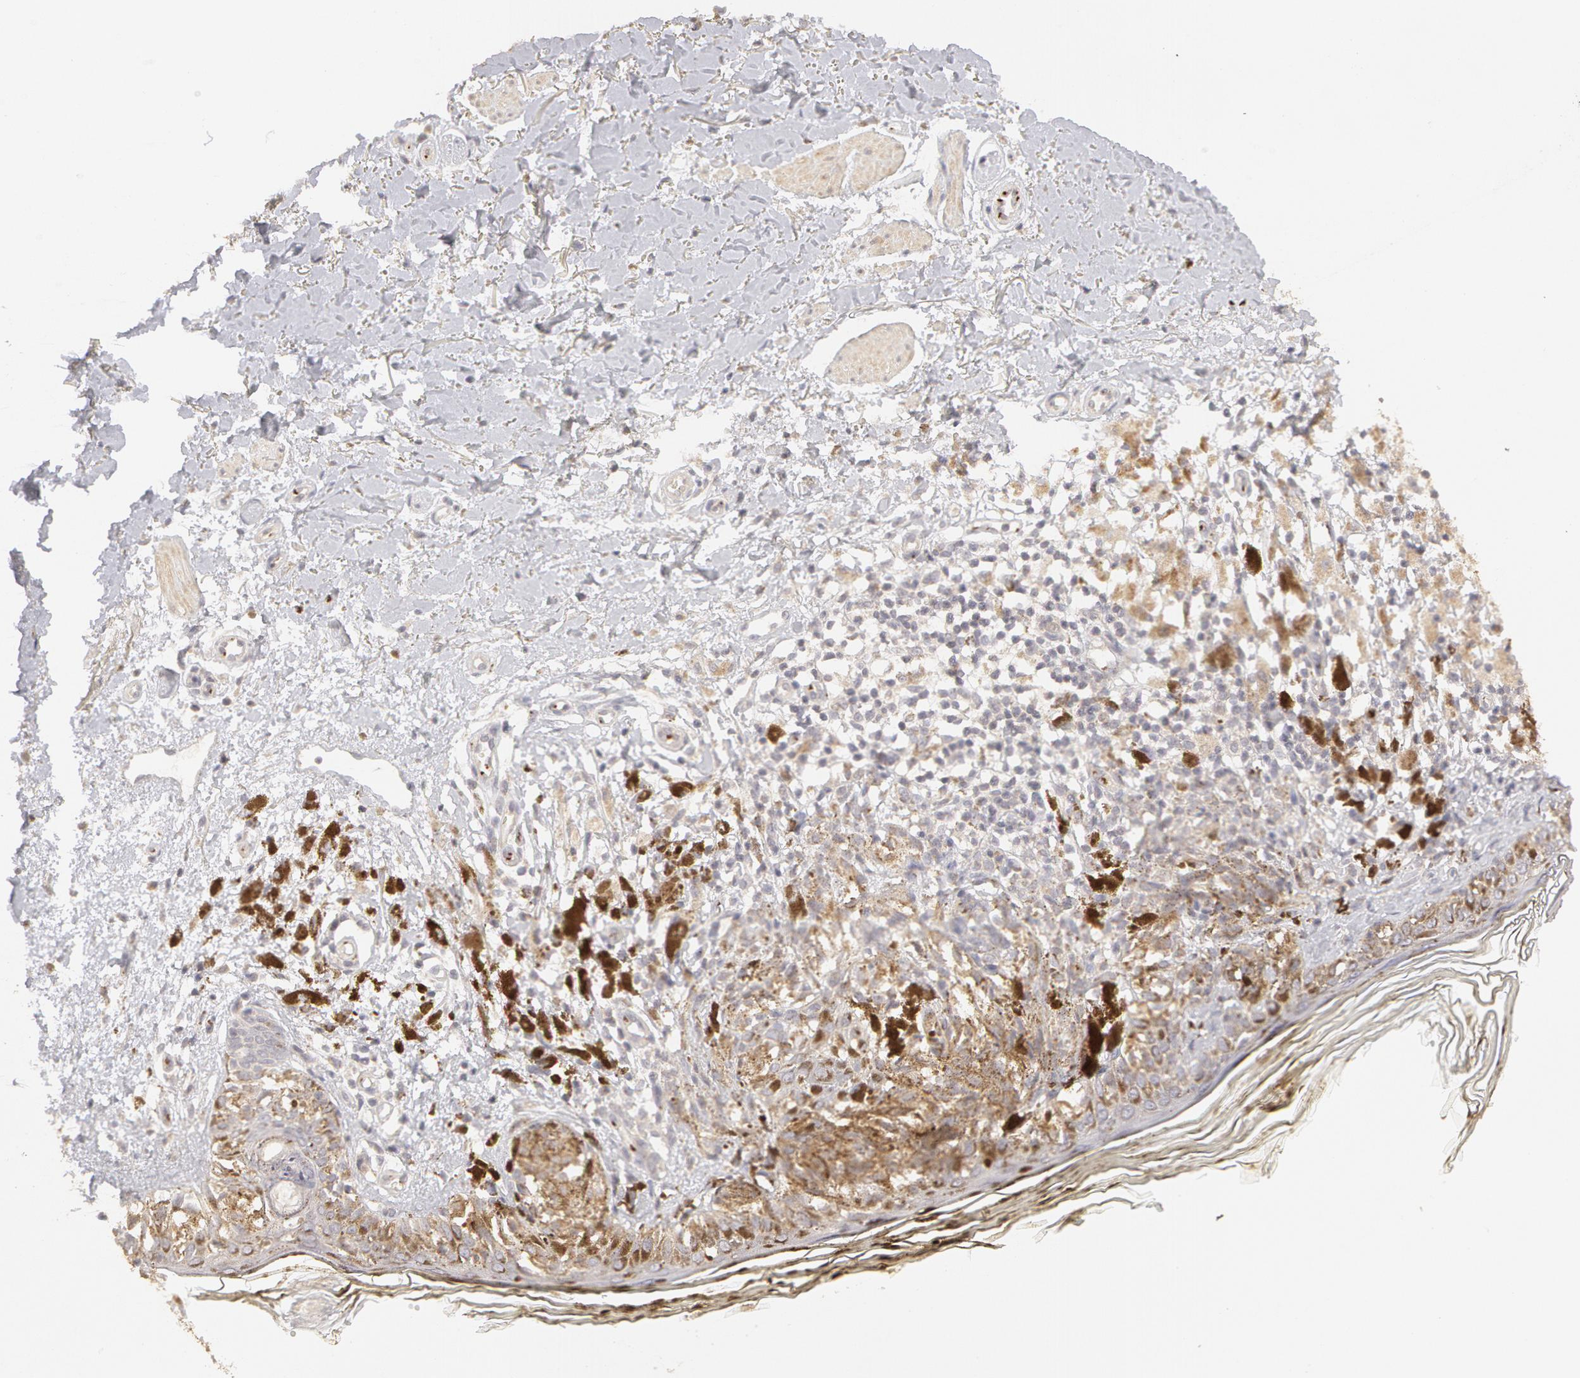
{"staining": {"intensity": "weak", "quantity": "25%-75%", "location": "cytoplasmic/membranous"}, "tissue": "melanoma", "cell_type": "Tumor cells", "image_type": "cancer", "snomed": [{"axis": "morphology", "description": "Malignant melanoma, NOS"}, {"axis": "topography", "description": "Skin"}], "caption": "Melanoma stained with immunohistochemistry (IHC) exhibits weak cytoplasmic/membranous positivity in approximately 25%-75% of tumor cells.", "gene": "ADPRH", "patient": {"sex": "male", "age": 88}}